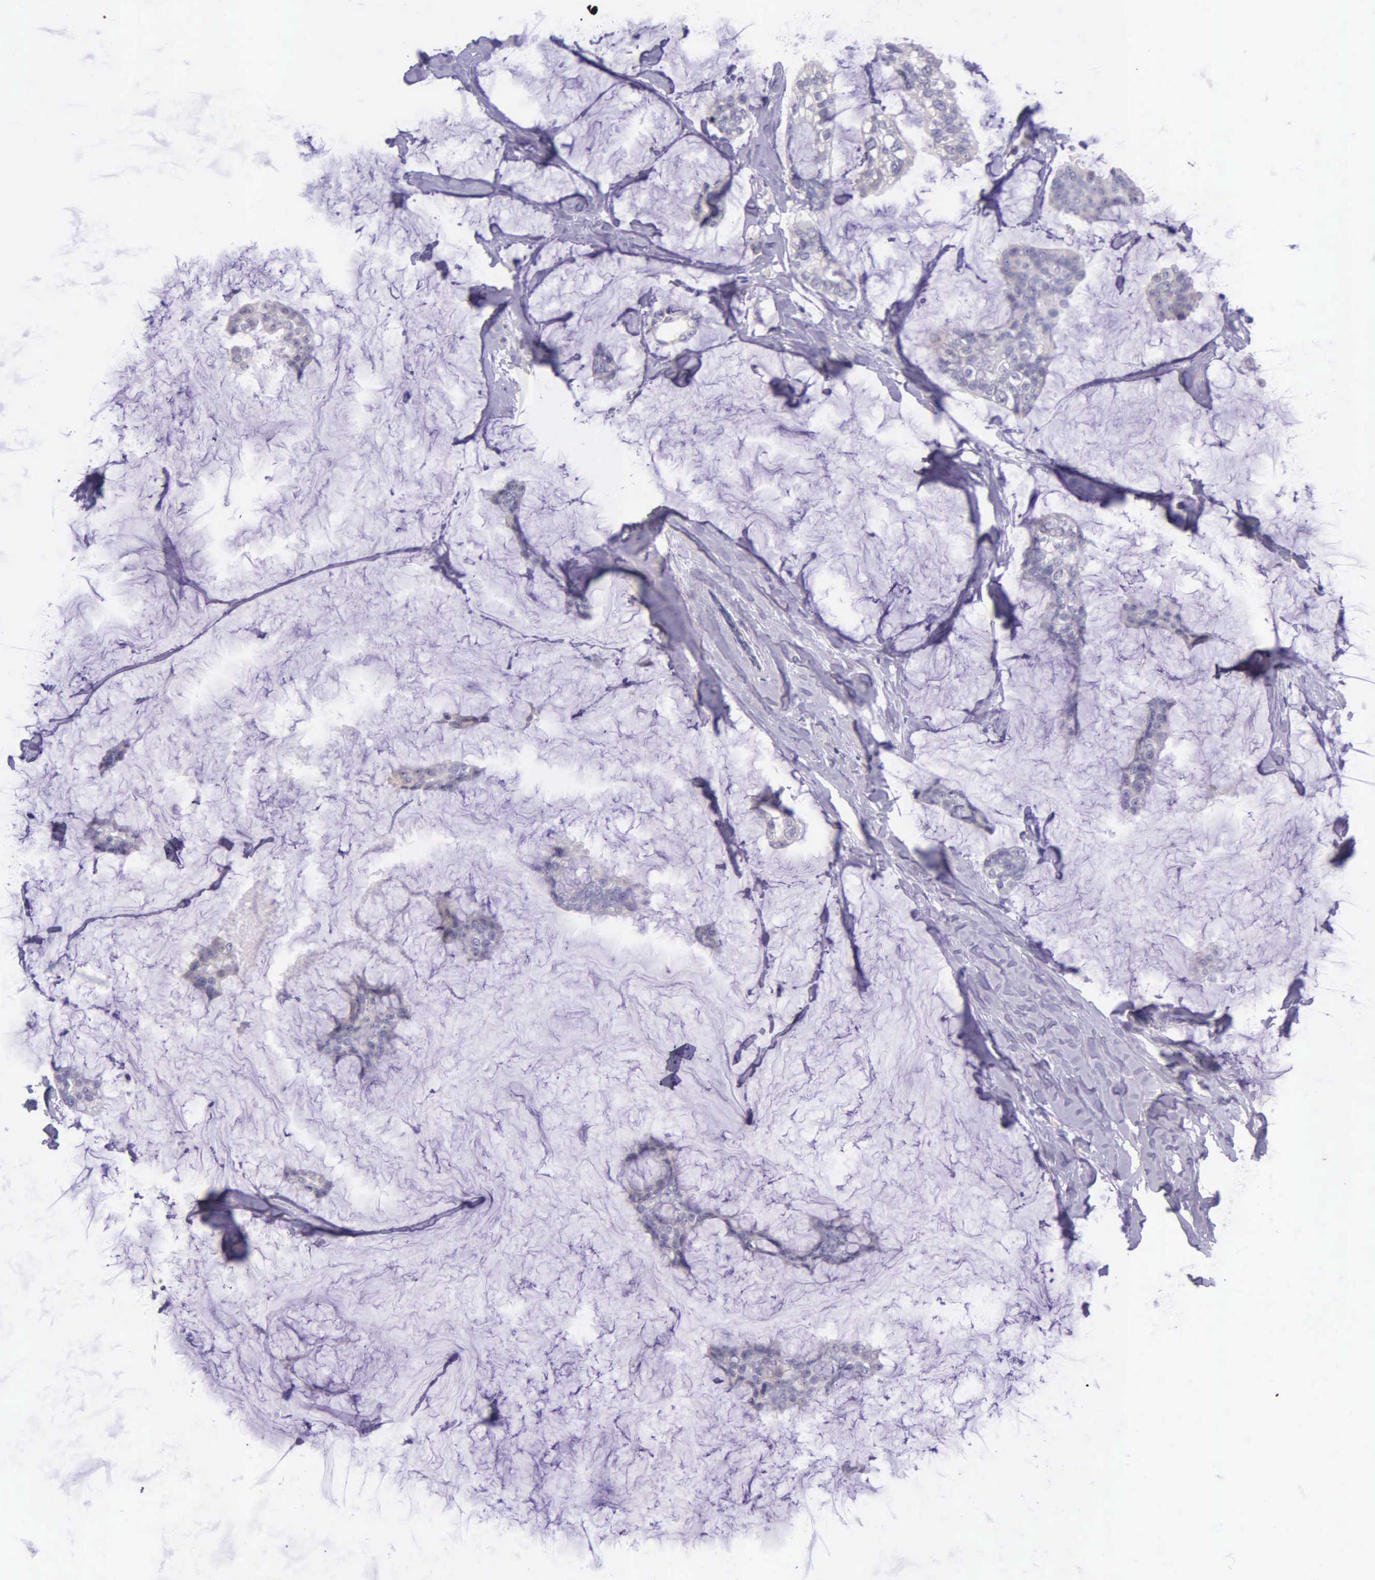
{"staining": {"intensity": "negative", "quantity": "none", "location": "none"}, "tissue": "breast cancer", "cell_type": "Tumor cells", "image_type": "cancer", "snomed": [{"axis": "morphology", "description": "Duct carcinoma"}, {"axis": "topography", "description": "Breast"}], "caption": "Breast cancer (infiltrating ductal carcinoma) stained for a protein using immunohistochemistry displays no expression tumor cells.", "gene": "THSD7A", "patient": {"sex": "female", "age": 93}}